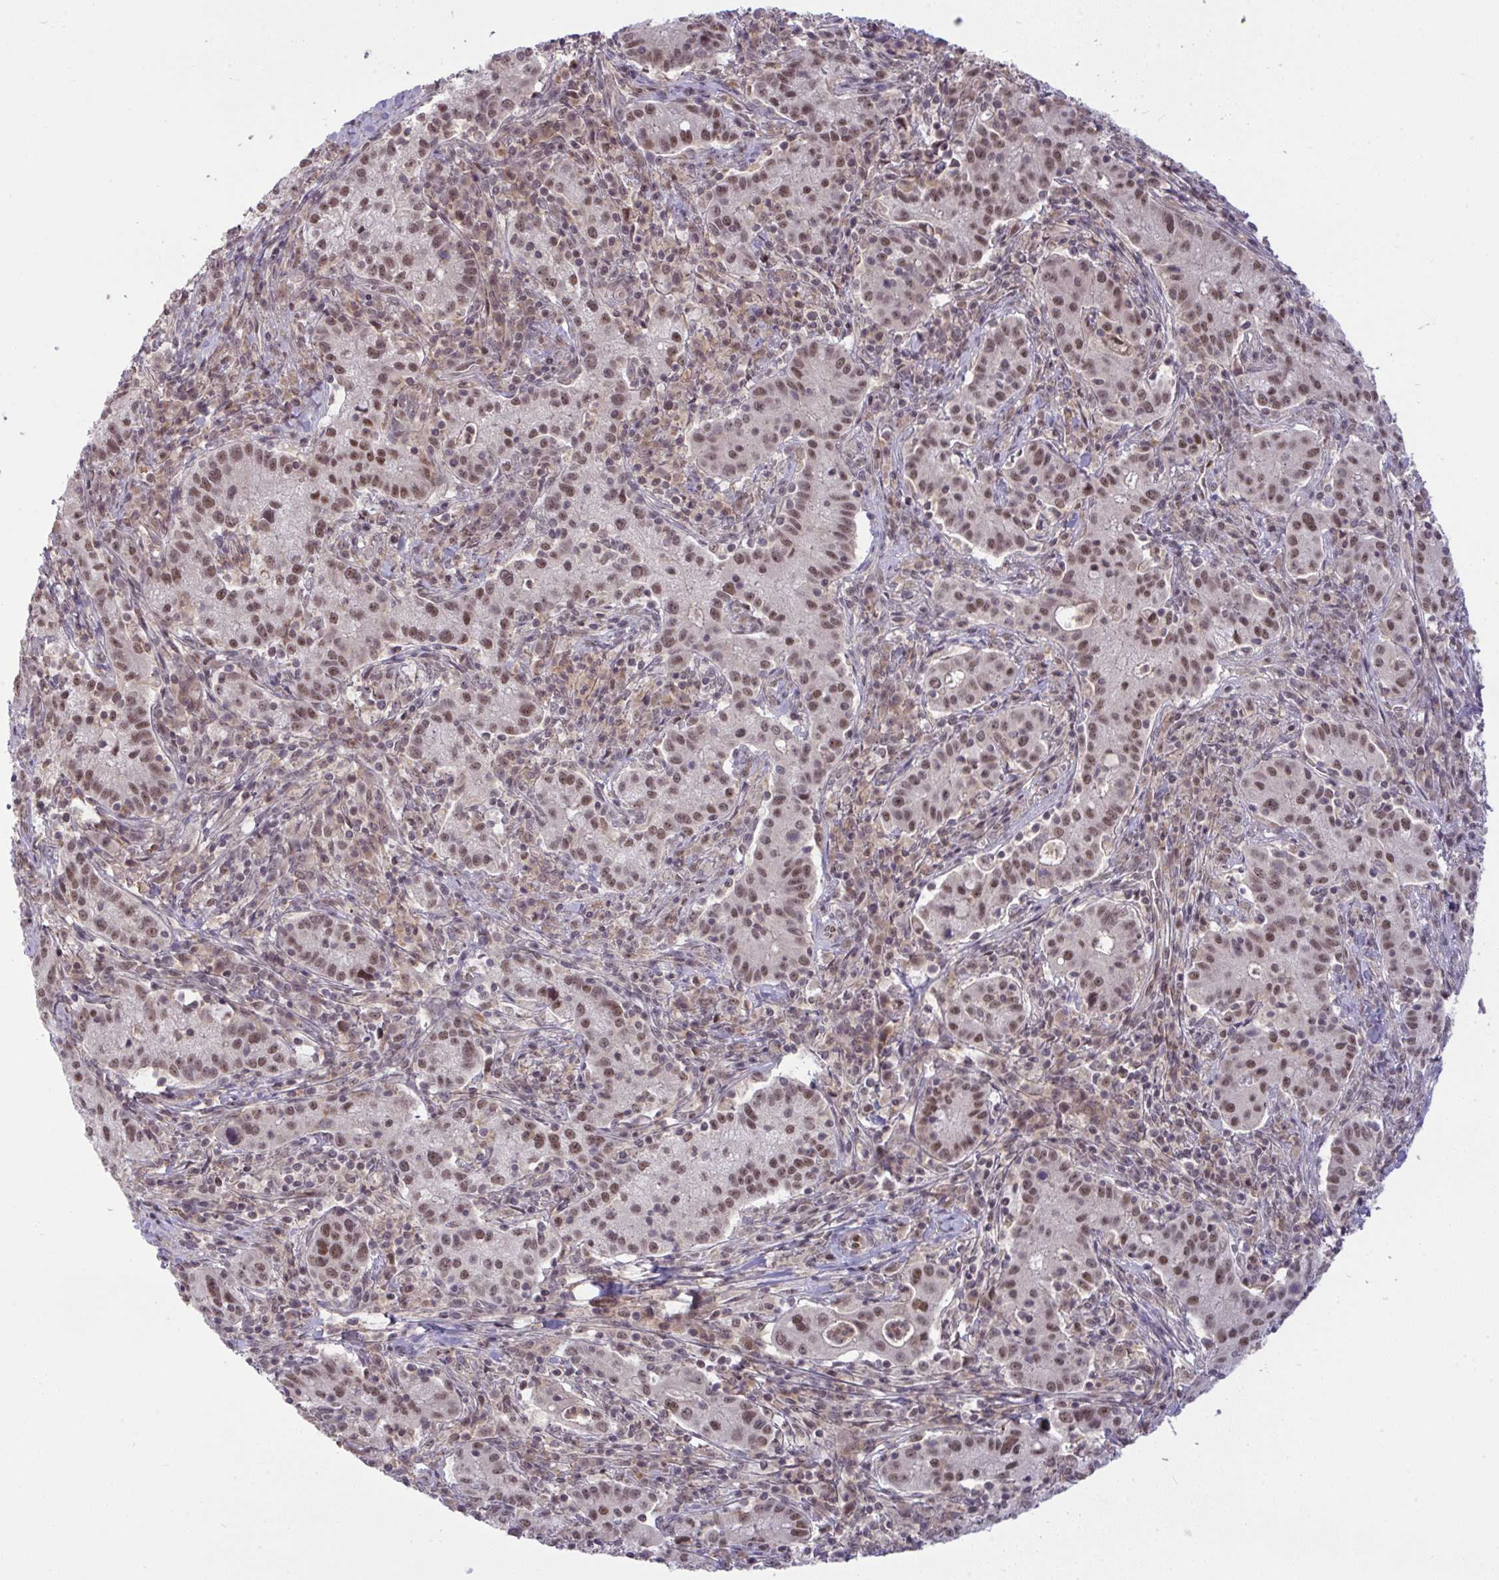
{"staining": {"intensity": "moderate", "quantity": ">75%", "location": "nuclear"}, "tissue": "cervical cancer", "cell_type": "Tumor cells", "image_type": "cancer", "snomed": [{"axis": "morphology", "description": "Normal tissue, NOS"}, {"axis": "morphology", "description": "Adenocarcinoma, NOS"}, {"axis": "topography", "description": "Cervix"}], "caption": "There is medium levels of moderate nuclear positivity in tumor cells of cervical adenocarcinoma, as demonstrated by immunohistochemical staining (brown color).", "gene": "KLF2", "patient": {"sex": "female", "age": 44}}